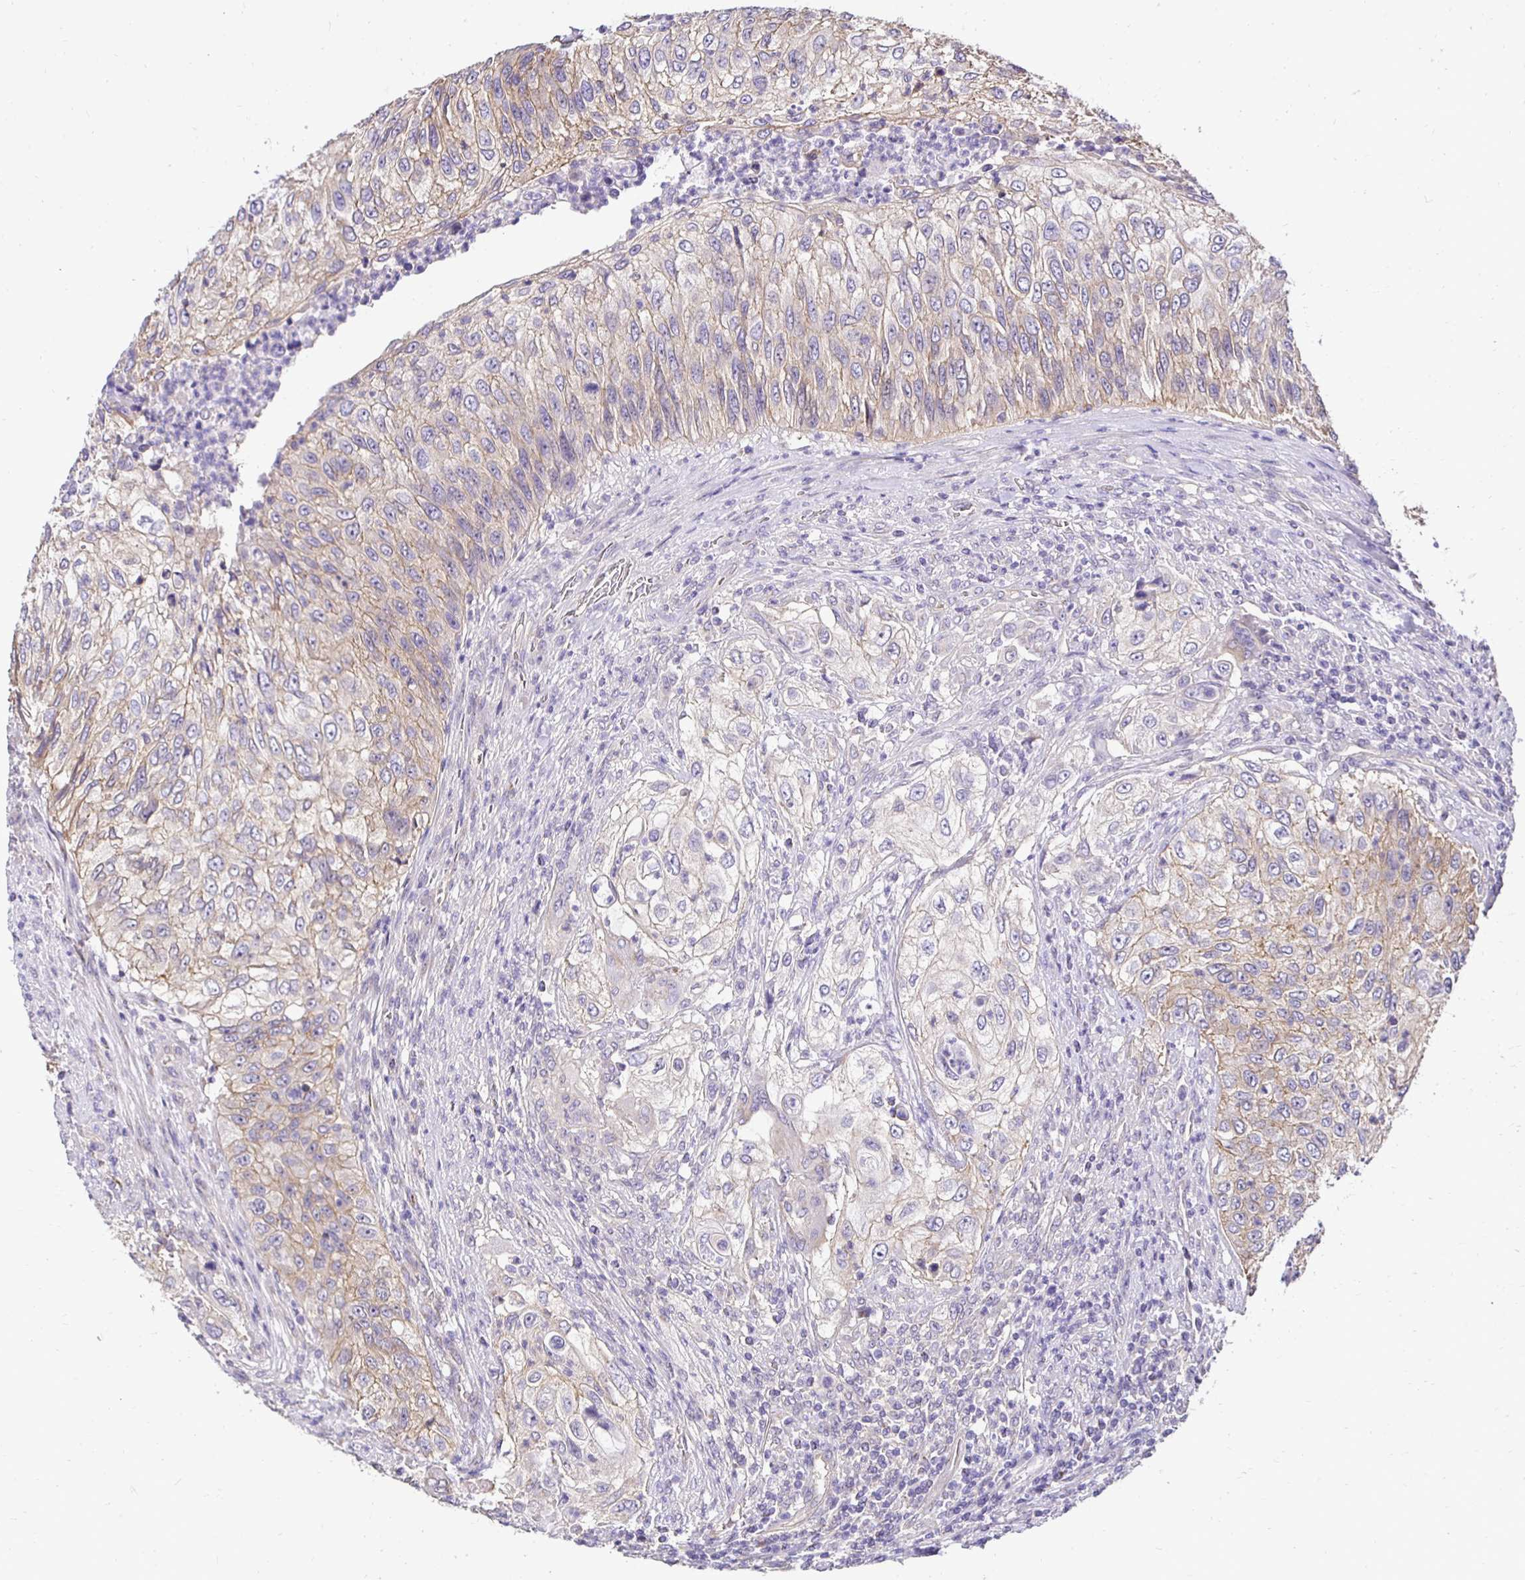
{"staining": {"intensity": "weak", "quantity": "25%-75%", "location": "cytoplasmic/membranous"}, "tissue": "urothelial cancer", "cell_type": "Tumor cells", "image_type": "cancer", "snomed": [{"axis": "morphology", "description": "Urothelial carcinoma, High grade"}, {"axis": "topography", "description": "Urinary bladder"}], "caption": "This photomicrograph shows immunohistochemistry (IHC) staining of human urothelial carcinoma (high-grade), with low weak cytoplasmic/membranous positivity in approximately 25%-75% of tumor cells.", "gene": "SLC9A1", "patient": {"sex": "female", "age": 60}}